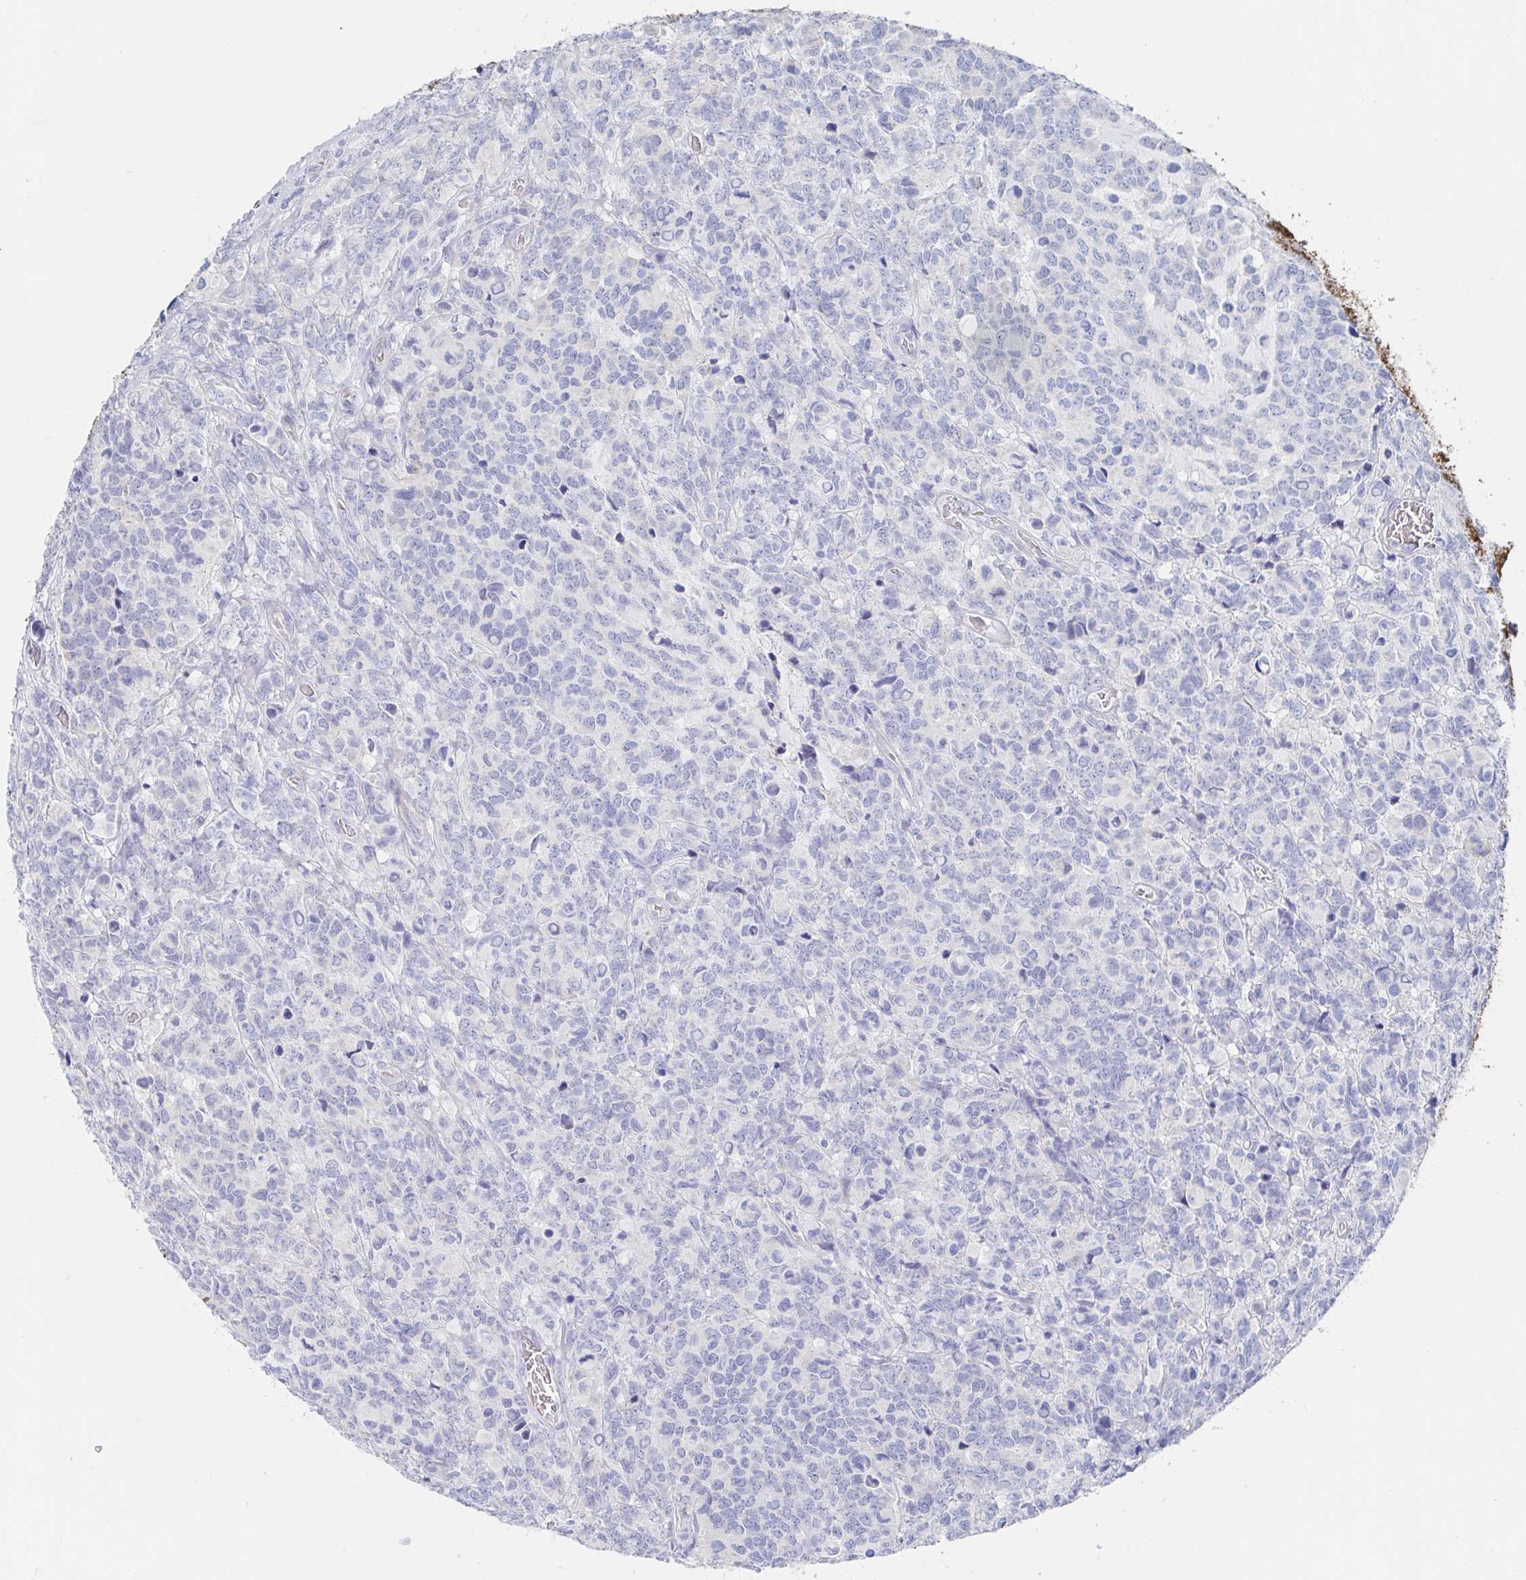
{"staining": {"intensity": "negative", "quantity": "none", "location": "none"}, "tissue": "glioma", "cell_type": "Tumor cells", "image_type": "cancer", "snomed": [{"axis": "morphology", "description": "Glioma, malignant, High grade"}, {"axis": "topography", "description": "Brain"}], "caption": "Immunohistochemistry (IHC) photomicrograph of neoplastic tissue: malignant glioma (high-grade) stained with DAB reveals no significant protein positivity in tumor cells.", "gene": "PACSIN1", "patient": {"sex": "male", "age": 39}}